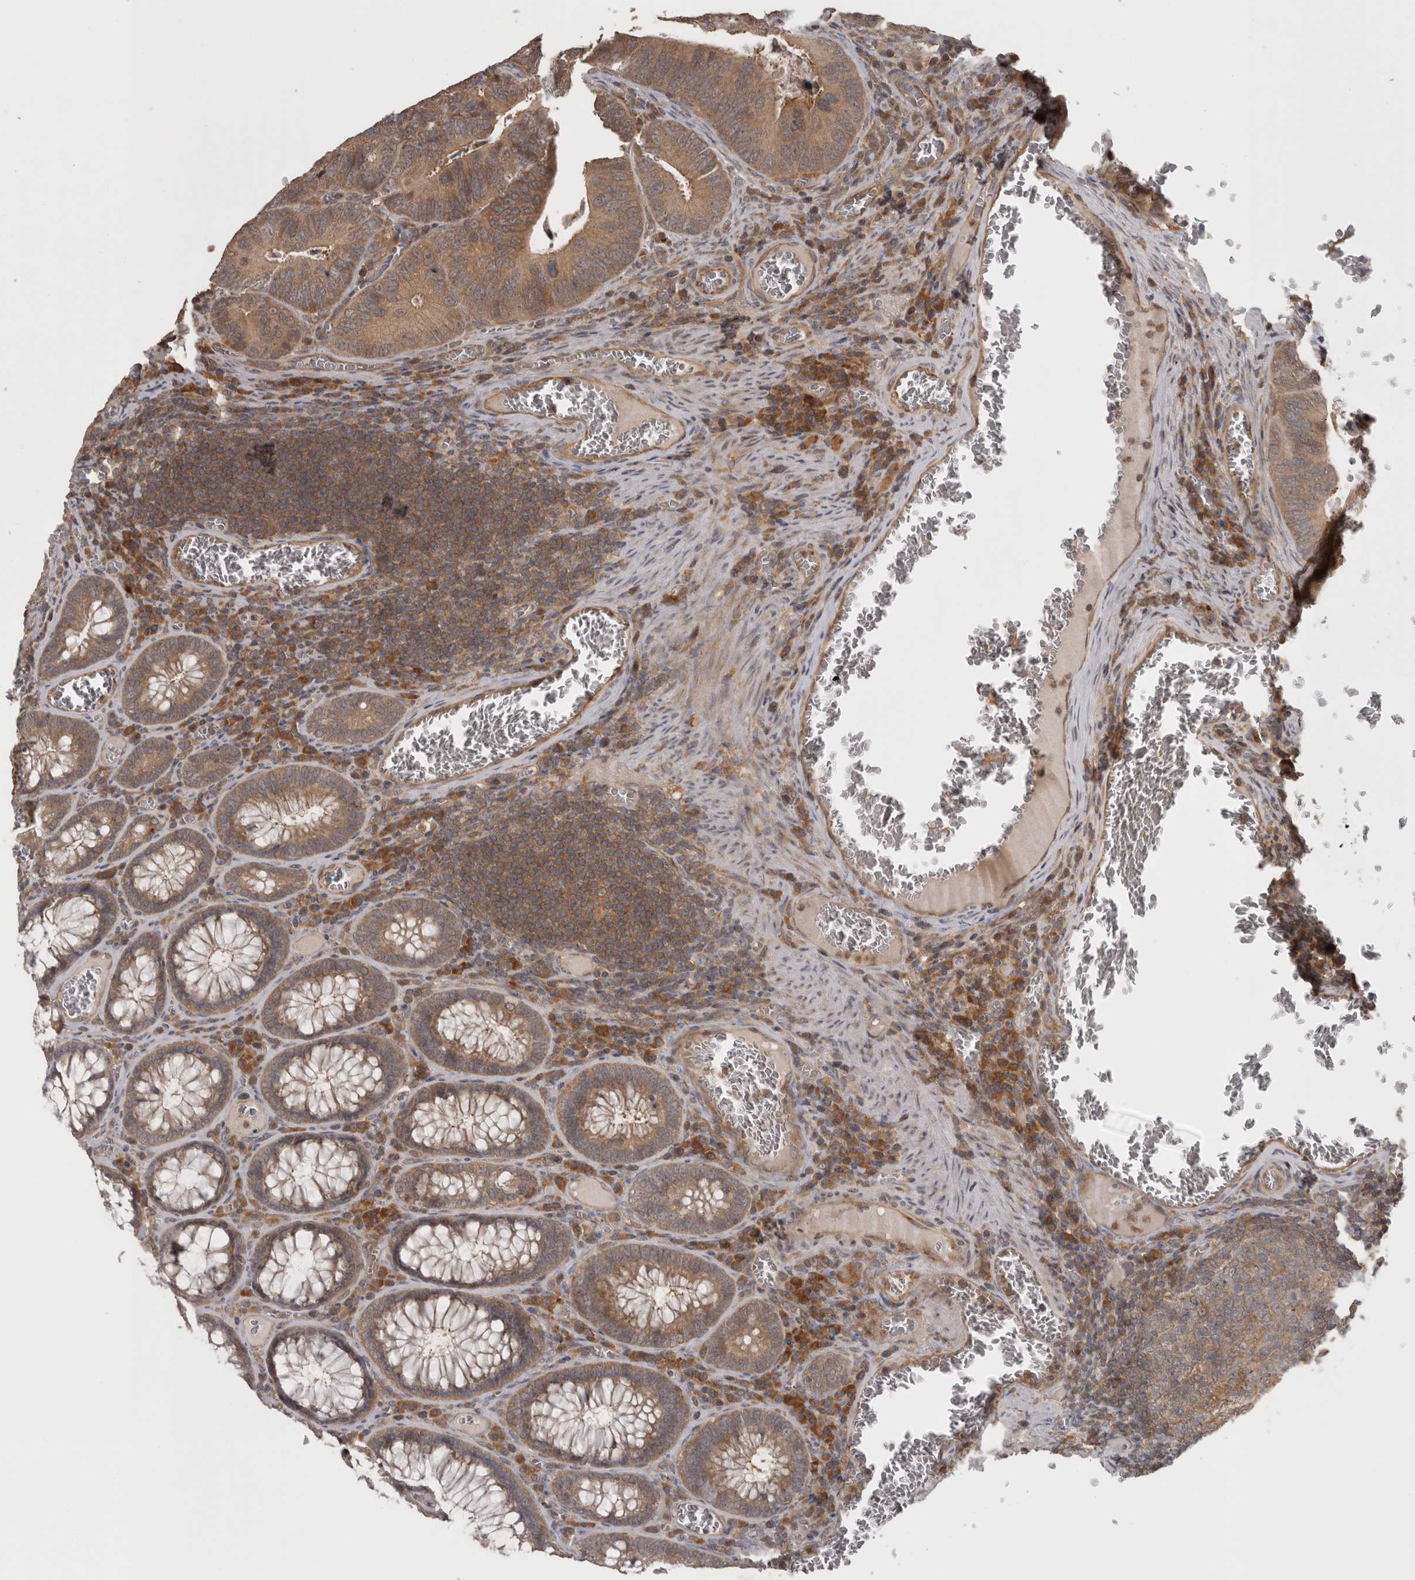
{"staining": {"intensity": "moderate", "quantity": ">75%", "location": "cytoplasmic/membranous"}, "tissue": "colorectal cancer", "cell_type": "Tumor cells", "image_type": "cancer", "snomed": [{"axis": "morphology", "description": "Inflammation, NOS"}, {"axis": "morphology", "description": "Adenocarcinoma, NOS"}, {"axis": "topography", "description": "Colon"}], "caption": "This is a photomicrograph of immunohistochemistry (IHC) staining of adenocarcinoma (colorectal), which shows moderate staining in the cytoplasmic/membranous of tumor cells.", "gene": "MICU3", "patient": {"sex": "male", "age": 72}}